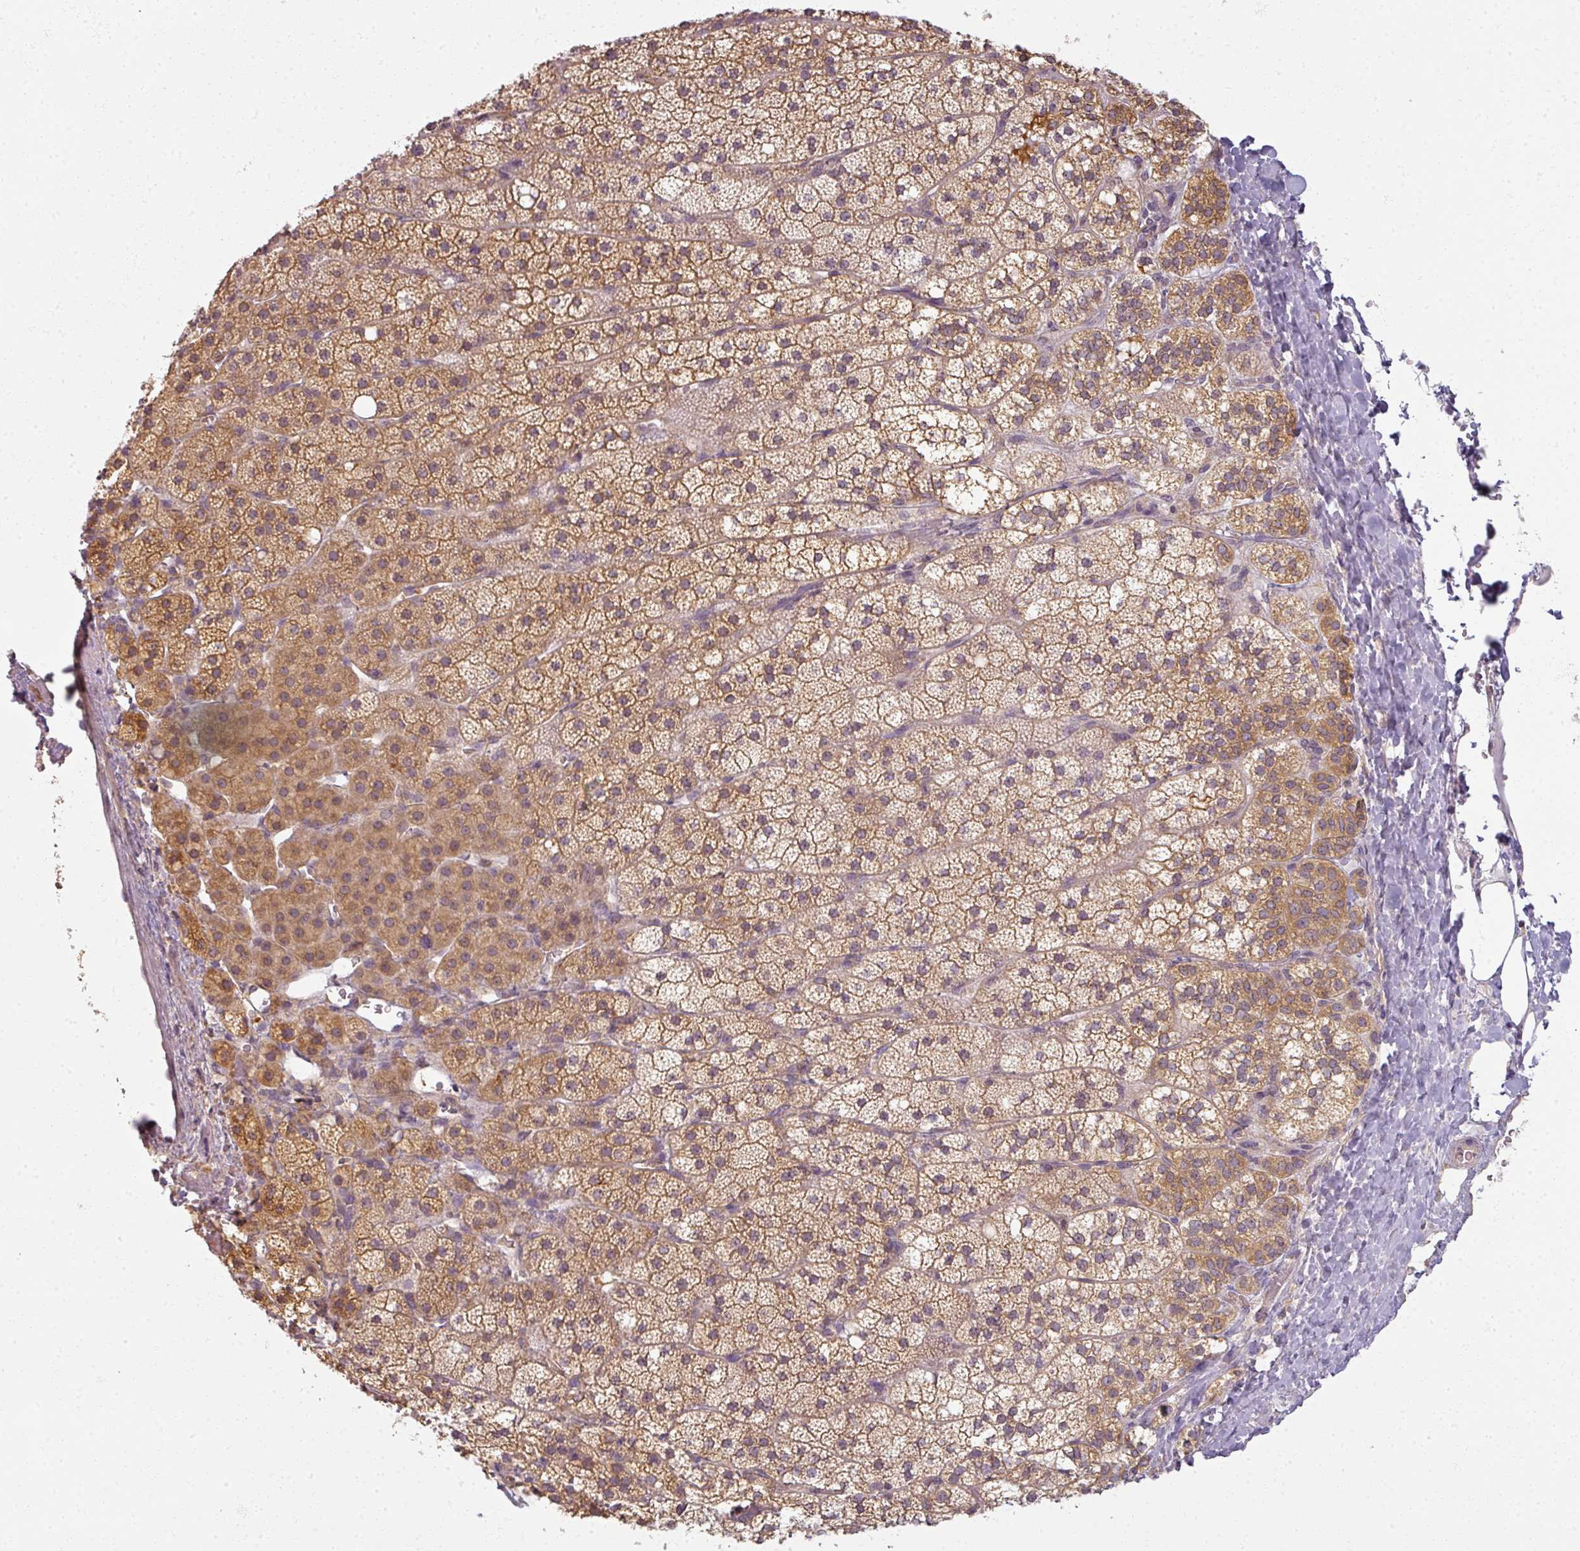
{"staining": {"intensity": "moderate", "quantity": "25%-75%", "location": "cytoplasmic/membranous"}, "tissue": "adrenal gland", "cell_type": "Glandular cells", "image_type": "normal", "snomed": [{"axis": "morphology", "description": "Normal tissue, NOS"}, {"axis": "topography", "description": "Adrenal gland"}], "caption": "Immunohistochemistry (IHC) histopathology image of normal human adrenal gland stained for a protein (brown), which exhibits medium levels of moderate cytoplasmic/membranous expression in approximately 25%-75% of glandular cells.", "gene": "AGPAT4", "patient": {"sex": "male", "age": 53}}